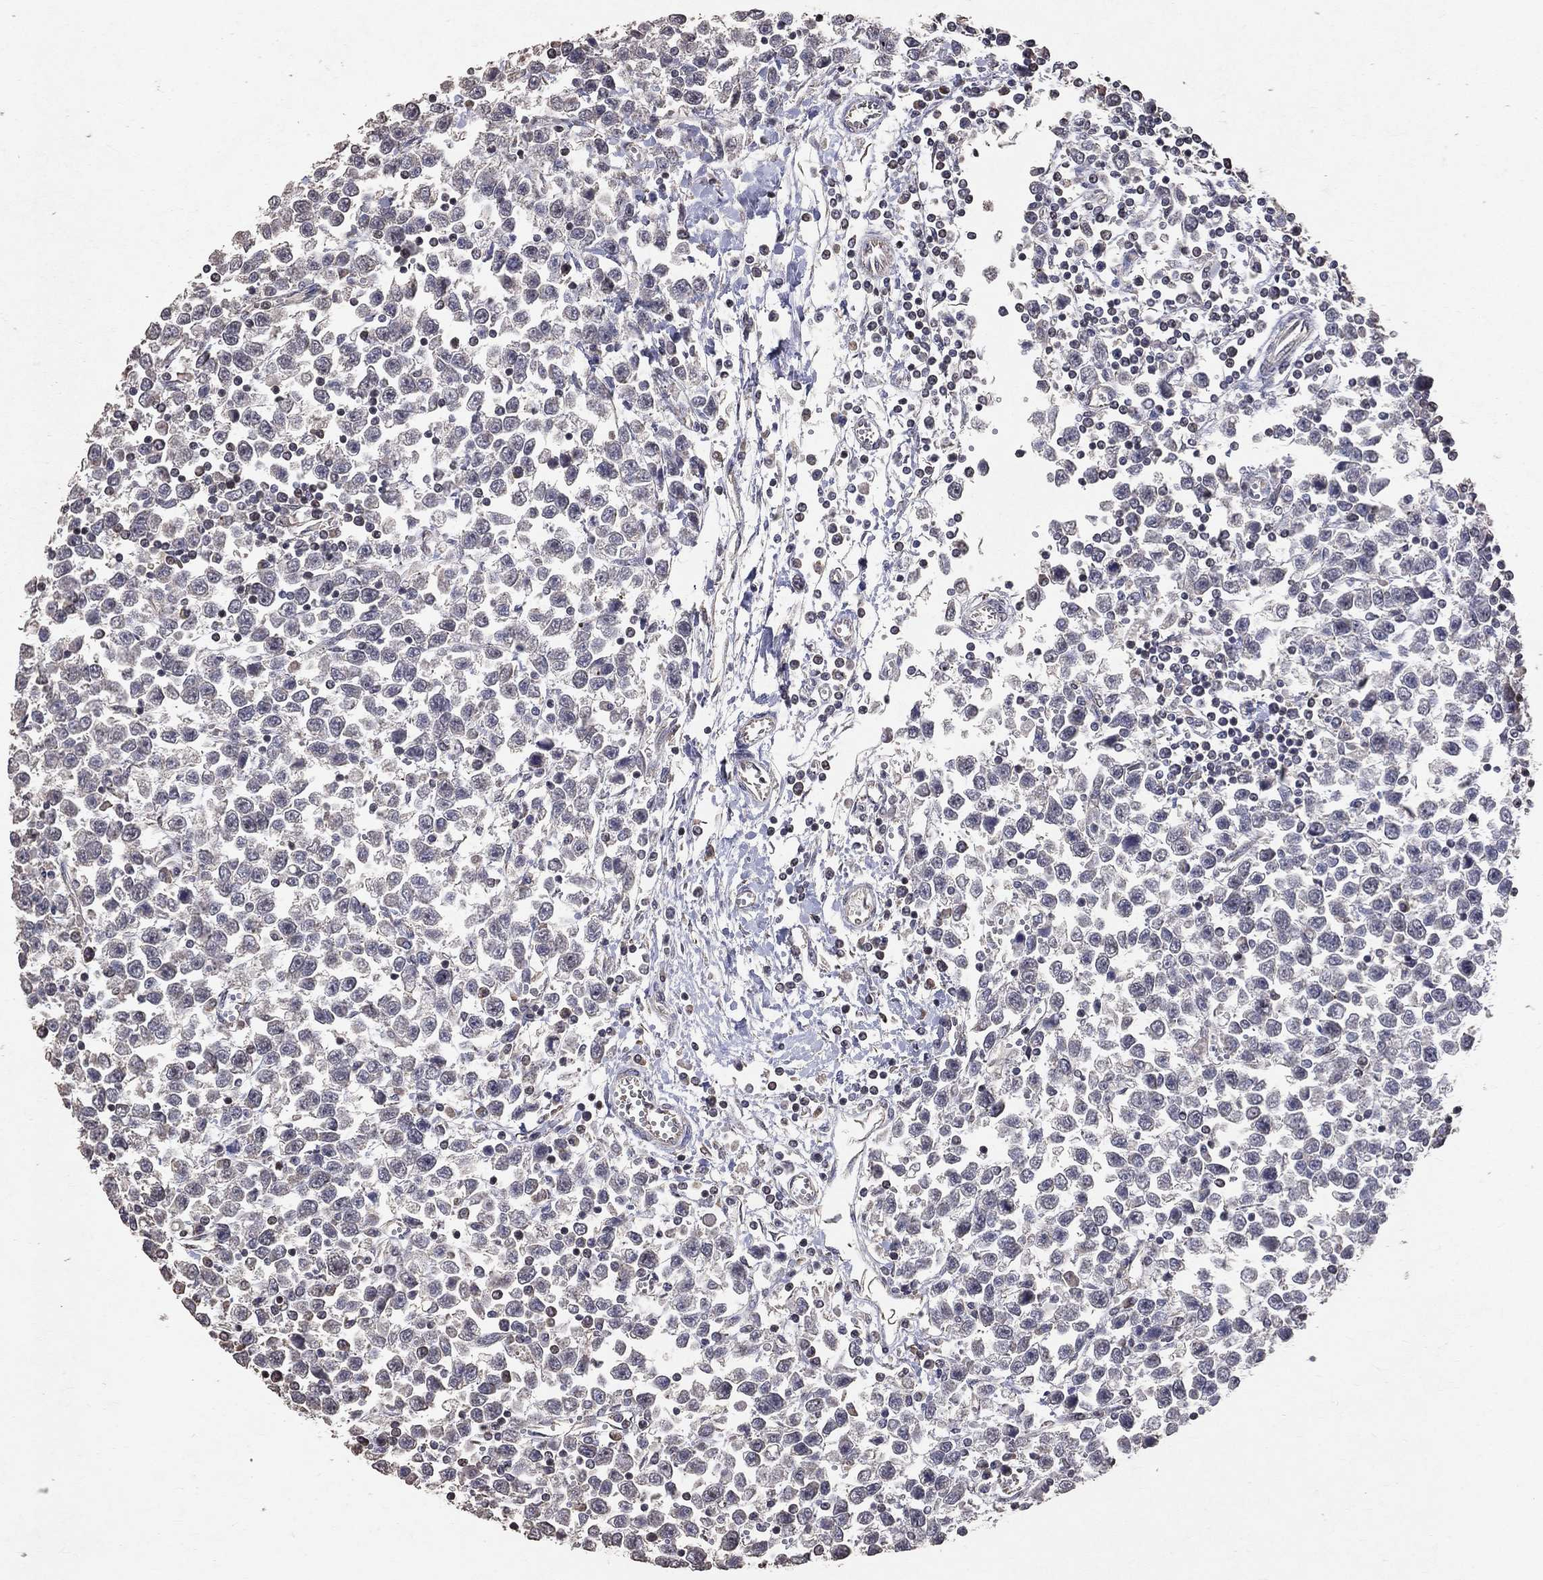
{"staining": {"intensity": "negative", "quantity": "none", "location": "none"}, "tissue": "testis cancer", "cell_type": "Tumor cells", "image_type": "cancer", "snomed": [{"axis": "morphology", "description": "Seminoma, NOS"}, {"axis": "topography", "description": "Testis"}], "caption": "High magnification brightfield microscopy of seminoma (testis) stained with DAB (3,3'-diaminobenzidine) (brown) and counterstained with hematoxylin (blue): tumor cells show no significant staining.", "gene": "LY6K", "patient": {"sex": "male", "age": 34}}